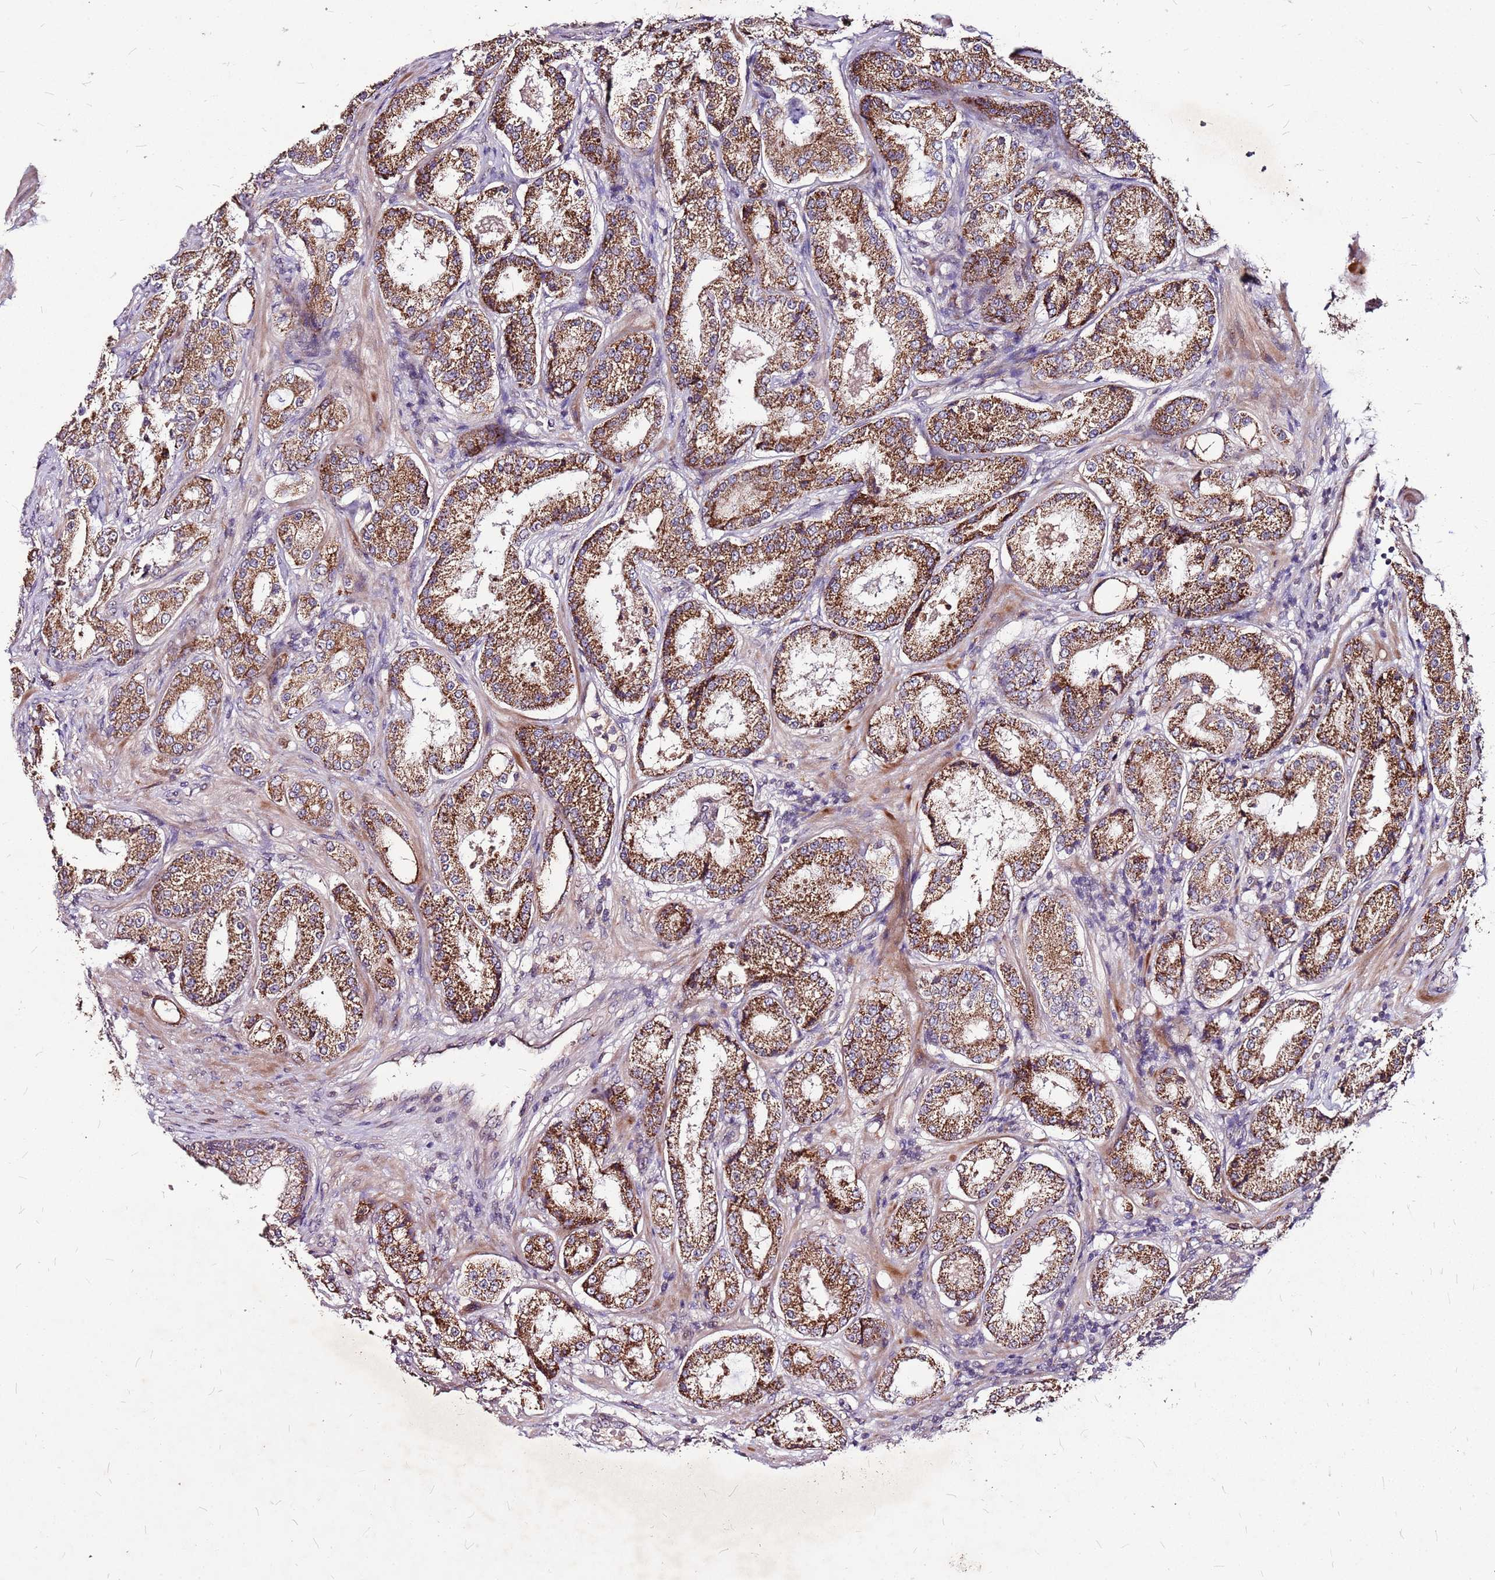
{"staining": {"intensity": "strong", "quantity": ">75%", "location": "cytoplasmic/membranous"}, "tissue": "prostate cancer", "cell_type": "Tumor cells", "image_type": "cancer", "snomed": [{"axis": "morphology", "description": "Adenocarcinoma, Low grade"}, {"axis": "topography", "description": "Prostate"}], "caption": "Protein staining of low-grade adenocarcinoma (prostate) tissue shows strong cytoplasmic/membranous staining in approximately >75% of tumor cells. Nuclei are stained in blue.", "gene": "DCDC2C", "patient": {"sex": "male", "age": 59}}